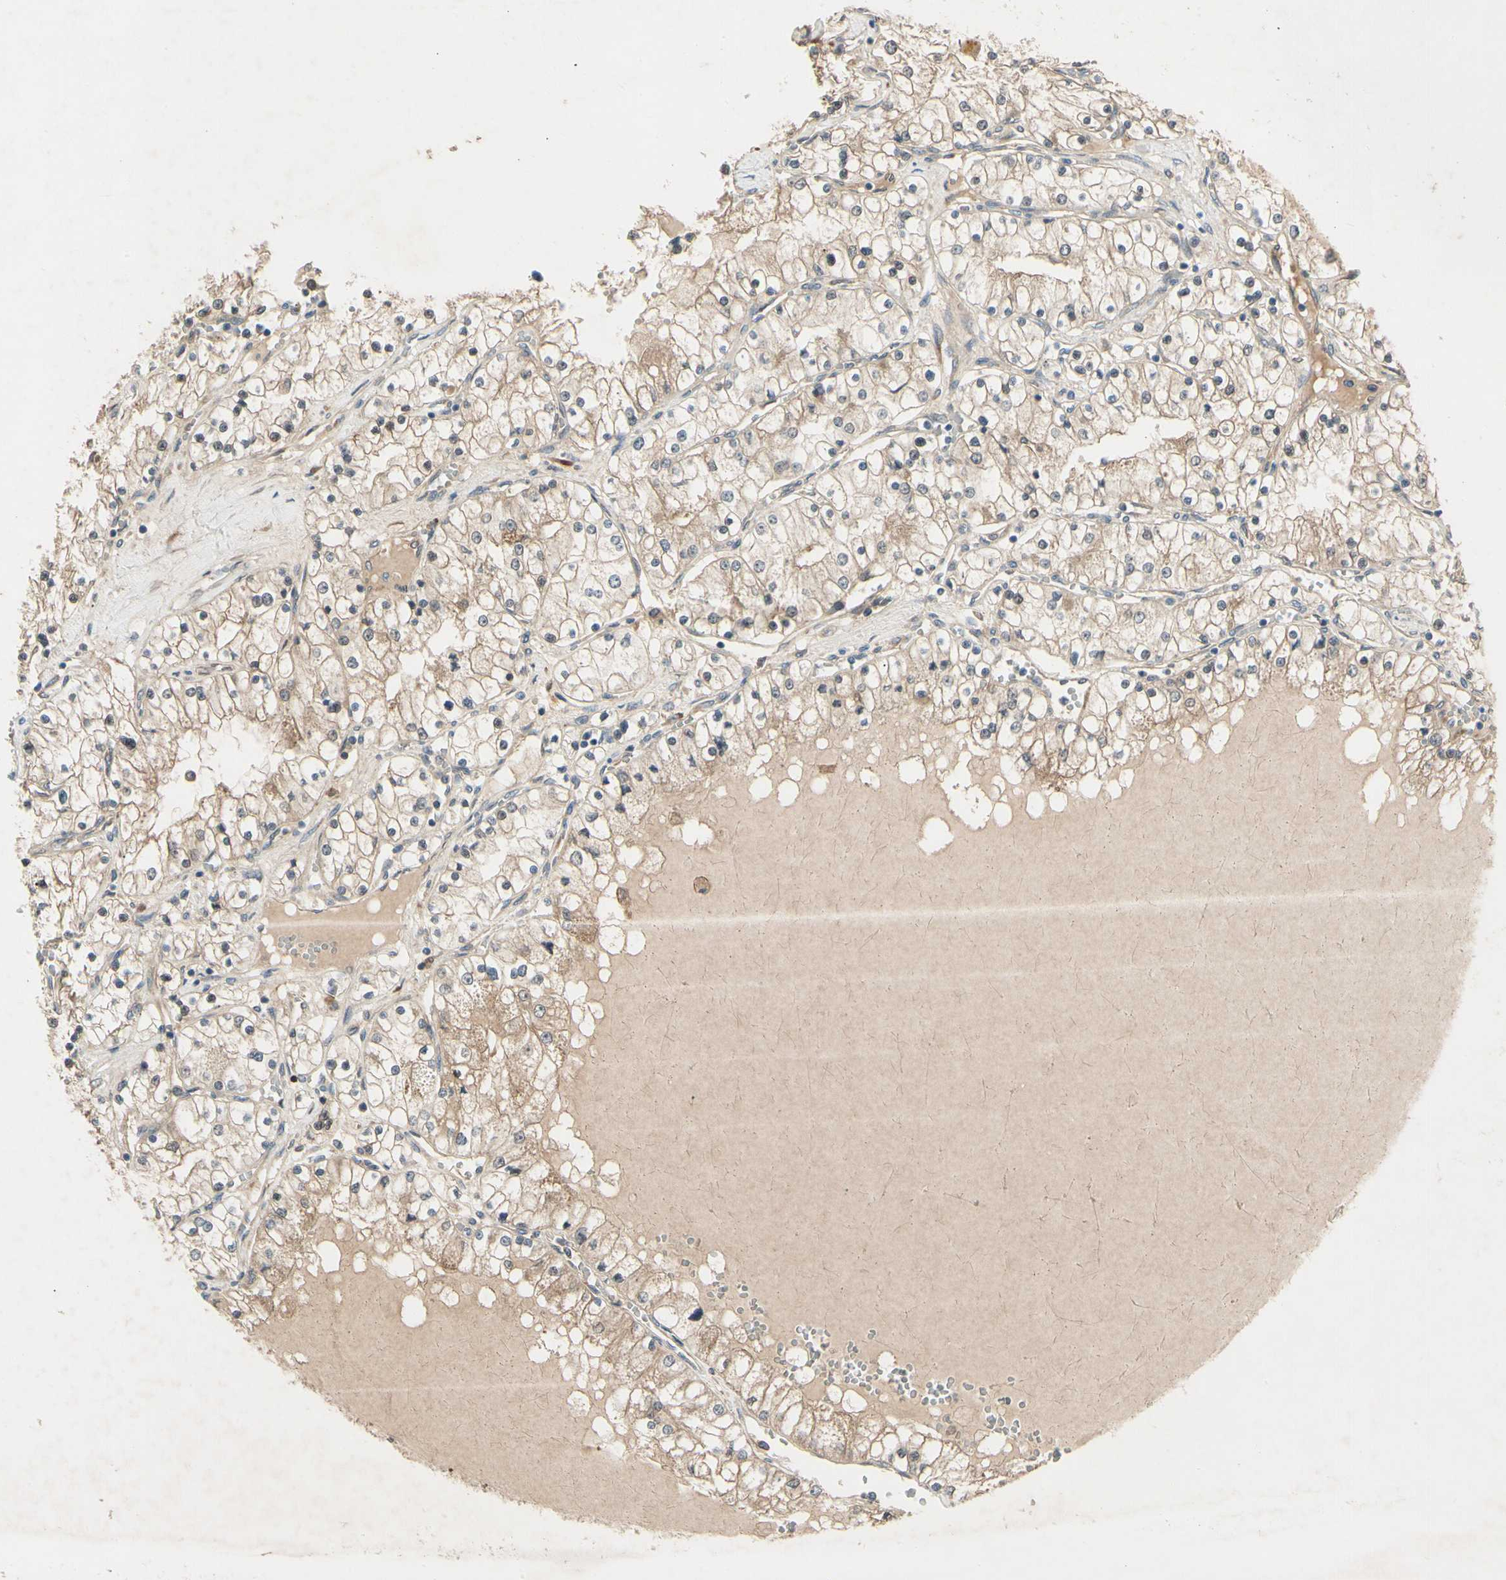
{"staining": {"intensity": "moderate", "quantity": ">75%", "location": "cytoplasmic/membranous"}, "tissue": "renal cancer", "cell_type": "Tumor cells", "image_type": "cancer", "snomed": [{"axis": "morphology", "description": "Adenocarcinoma, NOS"}, {"axis": "topography", "description": "Kidney"}], "caption": "Protein staining reveals moderate cytoplasmic/membranous expression in about >75% of tumor cells in adenocarcinoma (renal). The staining was performed using DAB (3,3'-diaminobenzidine) to visualize the protein expression in brown, while the nuclei were stained in blue with hematoxylin (Magnification: 20x).", "gene": "NME1-NME2", "patient": {"sex": "male", "age": 68}}